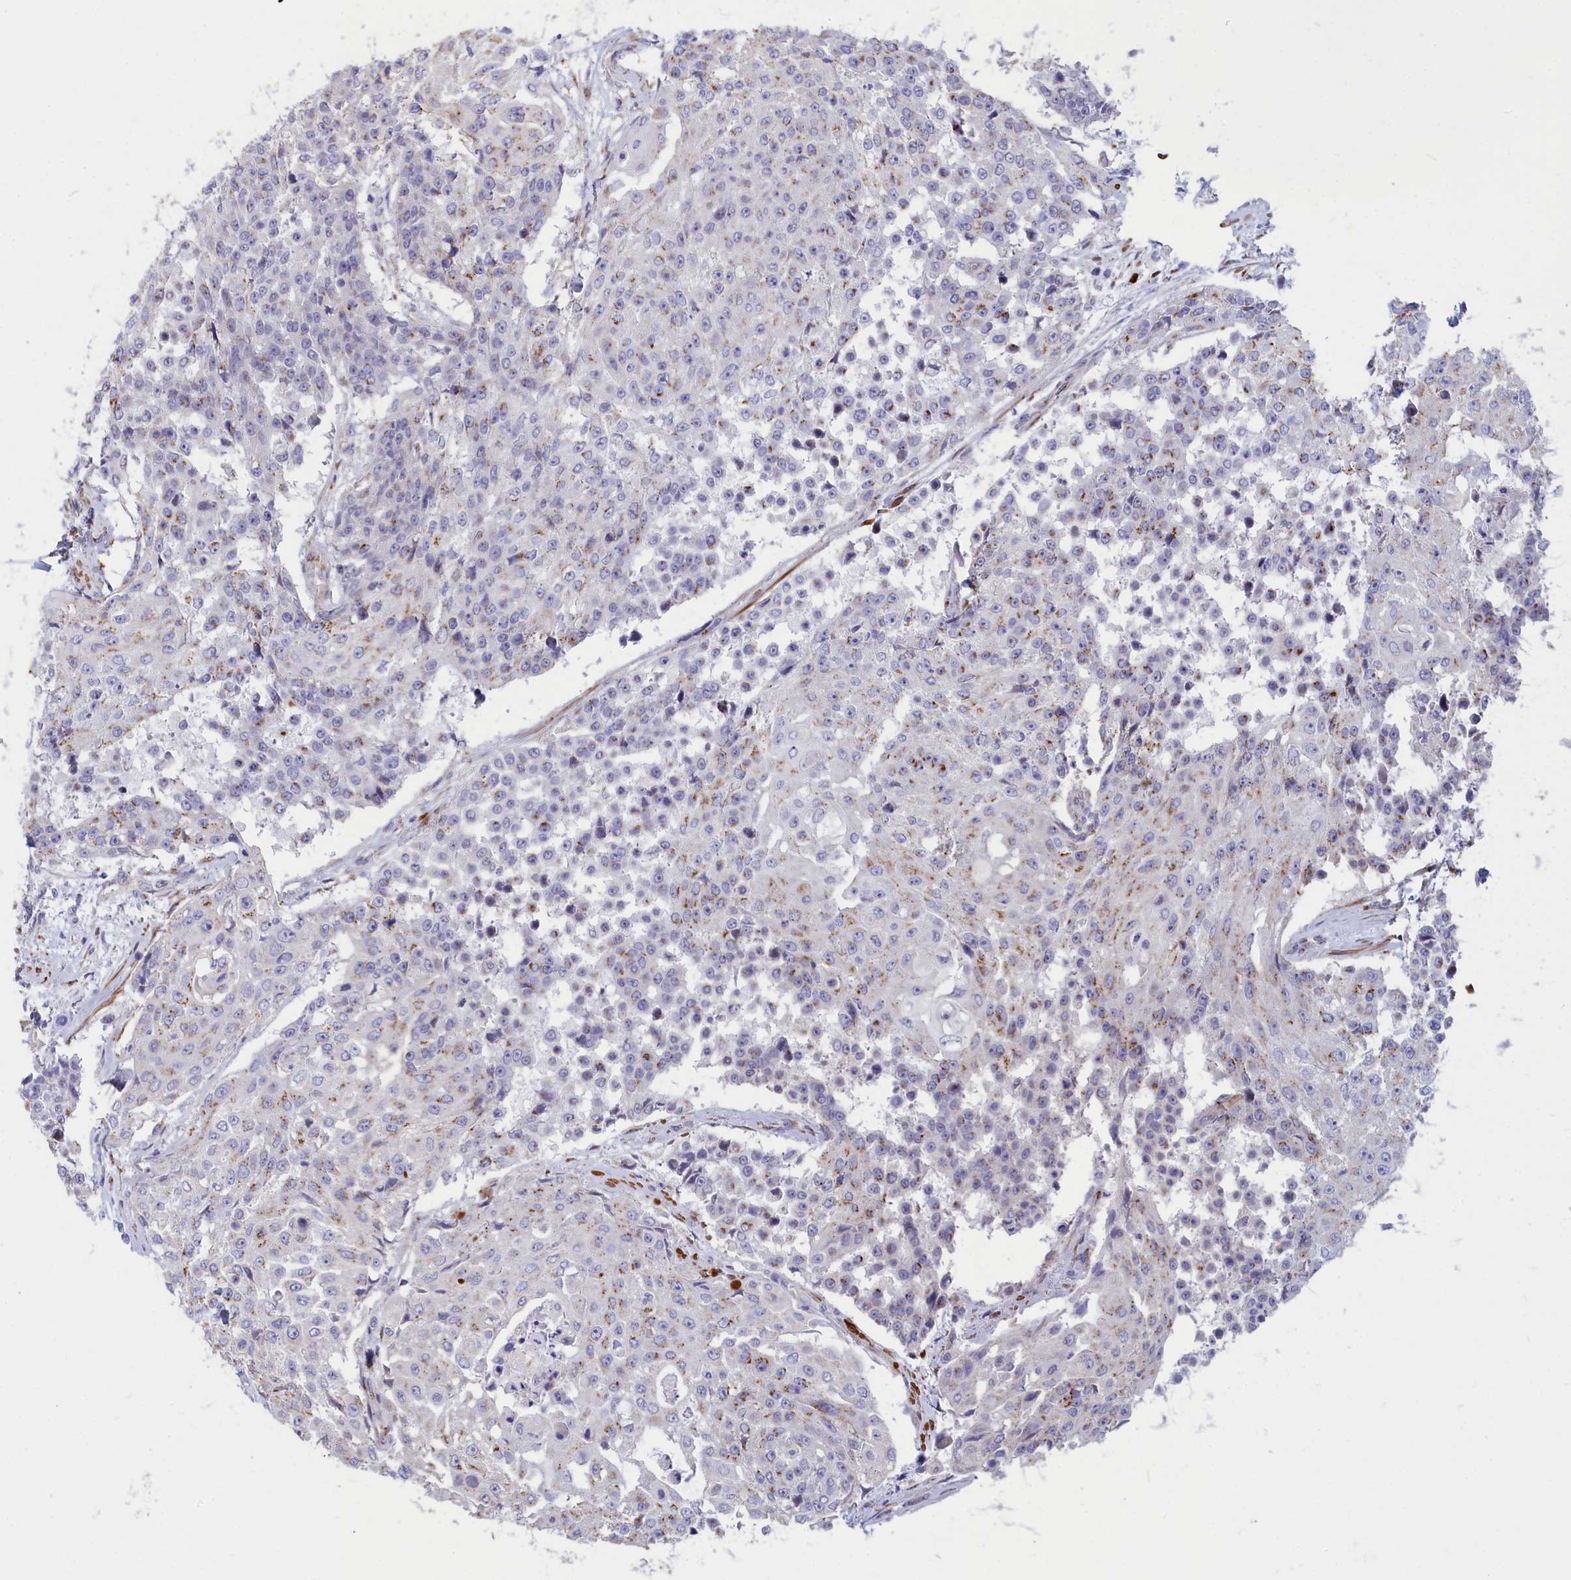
{"staining": {"intensity": "moderate", "quantity": "<25%", "location": "cytoplasmic/membranous"}, "tissue": "urothelial cancer", "cell_type": "Tumor cells", "image_type": "cancer", "snomed": [{"axis": "morphology", "description": "Urothelial carcinoma, High grade"}, {"axis": "topography", "description": "Urinary bladder"}], "caption": "Immunohistochemistry staining of high-grade urothelial carcinoma, which demonstrates low levels of moderate cytoplasmic/membranous expression in approximately <25% of tumor cells indicating moderate cytoplasmic/membranous protein staining. The staining was performed using DAB (3,3'-diaminobenzidine) (brown) for protein detection and nuclei were counterstained in hematoxylin (blue).", "gene": "TUBGCP4", "patient": {"sex": "female", "age": 63}}